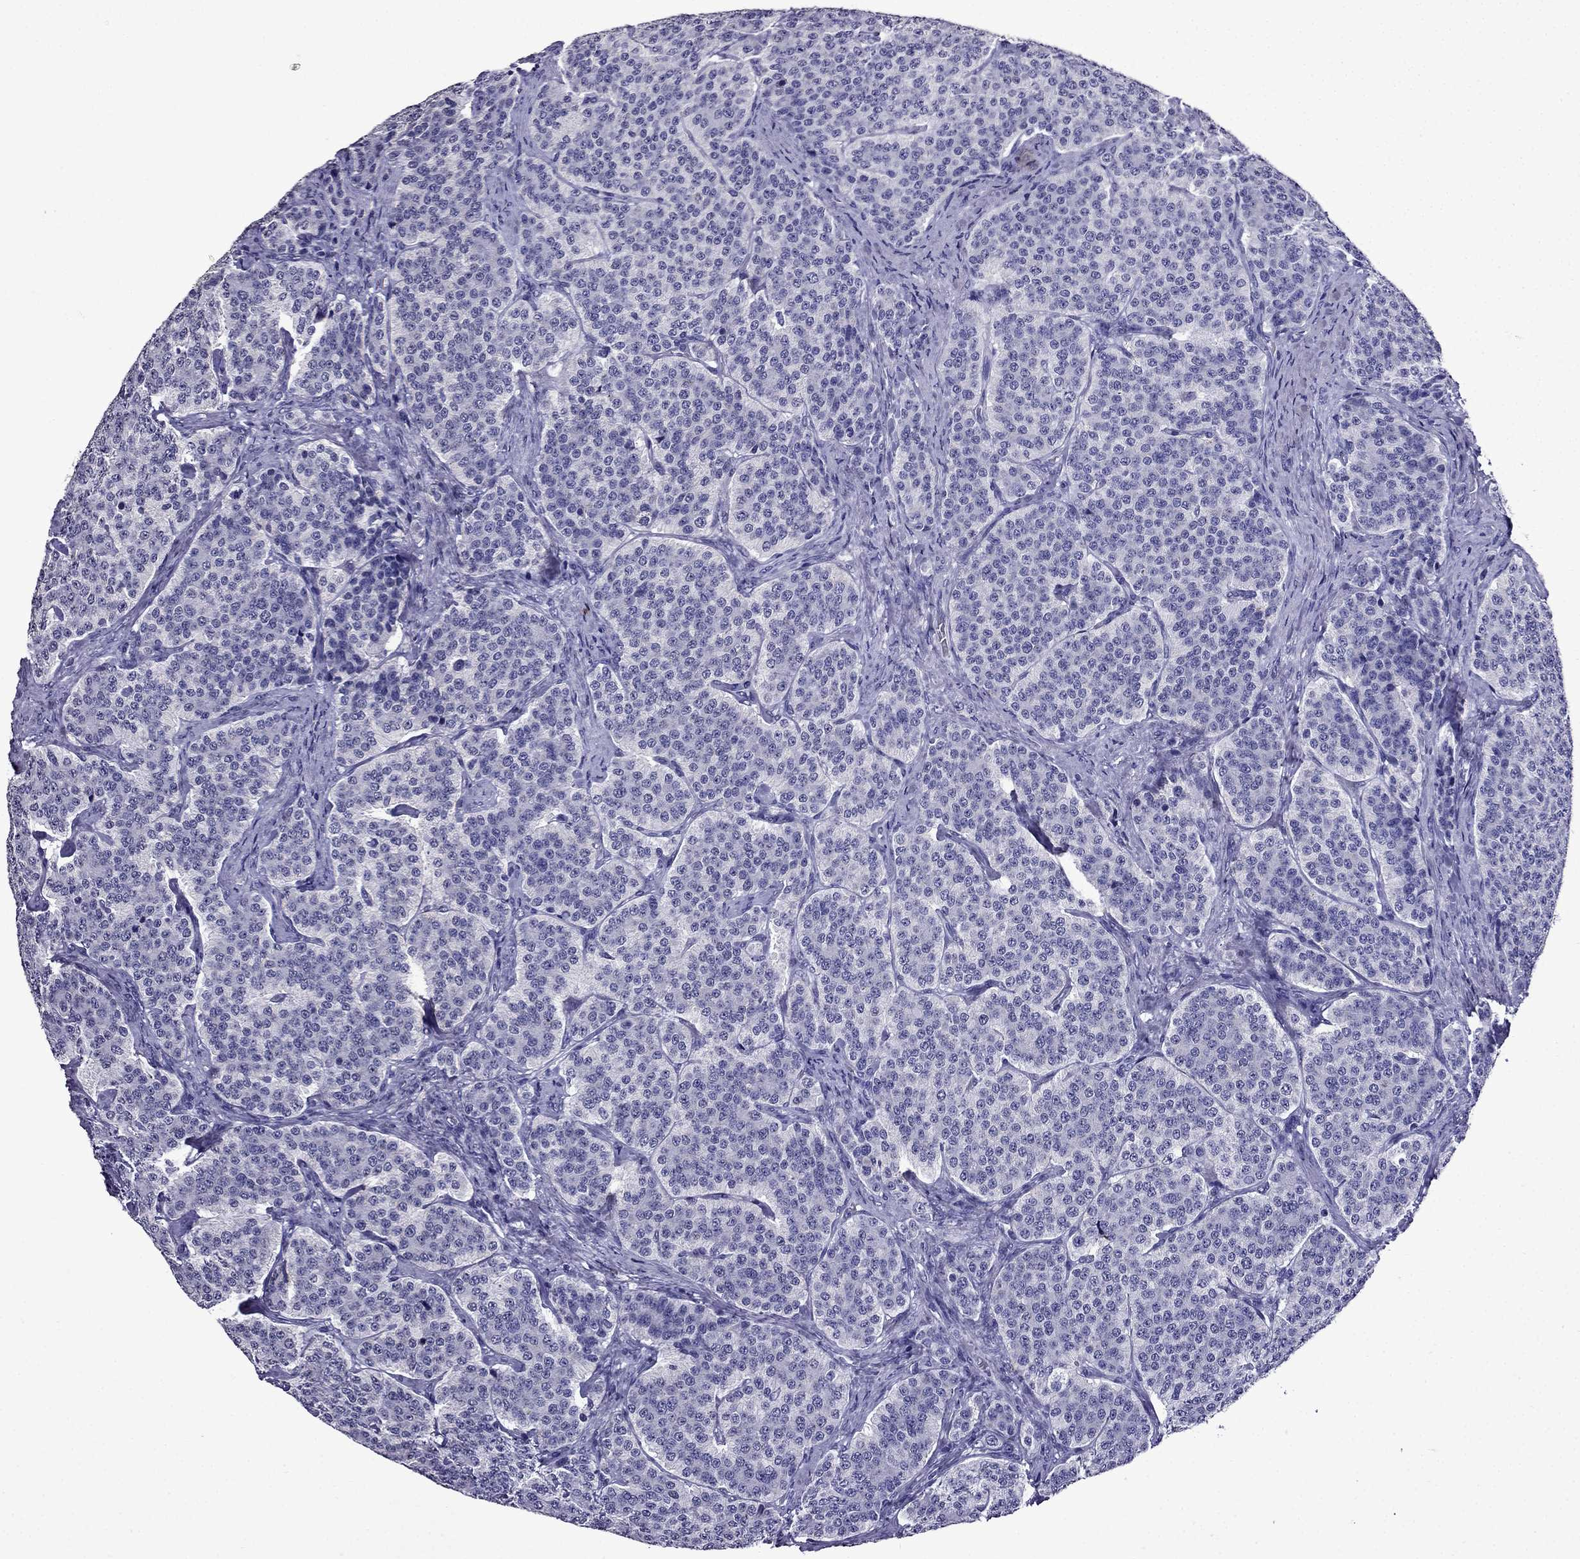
{"staining": {"intensity": "negative", "quantity": "none", "location": "none"}, "tissue": "carcinoid", "cell_type": "Tumor cells", "image_type": "cancer", "snomed": [{"axis": "morphology", "description": "Carcinoid, malignant, NOS"}, {"axis": "topography", "description": "Small intestine"}], "caption": "This is an immunohistochemistry (IHC) photomicrograph of malignant carcinoid. There is no positivity in tumor cells.", "gene": "DNAH17", "patient": {"sex": "female", "age": 58}}